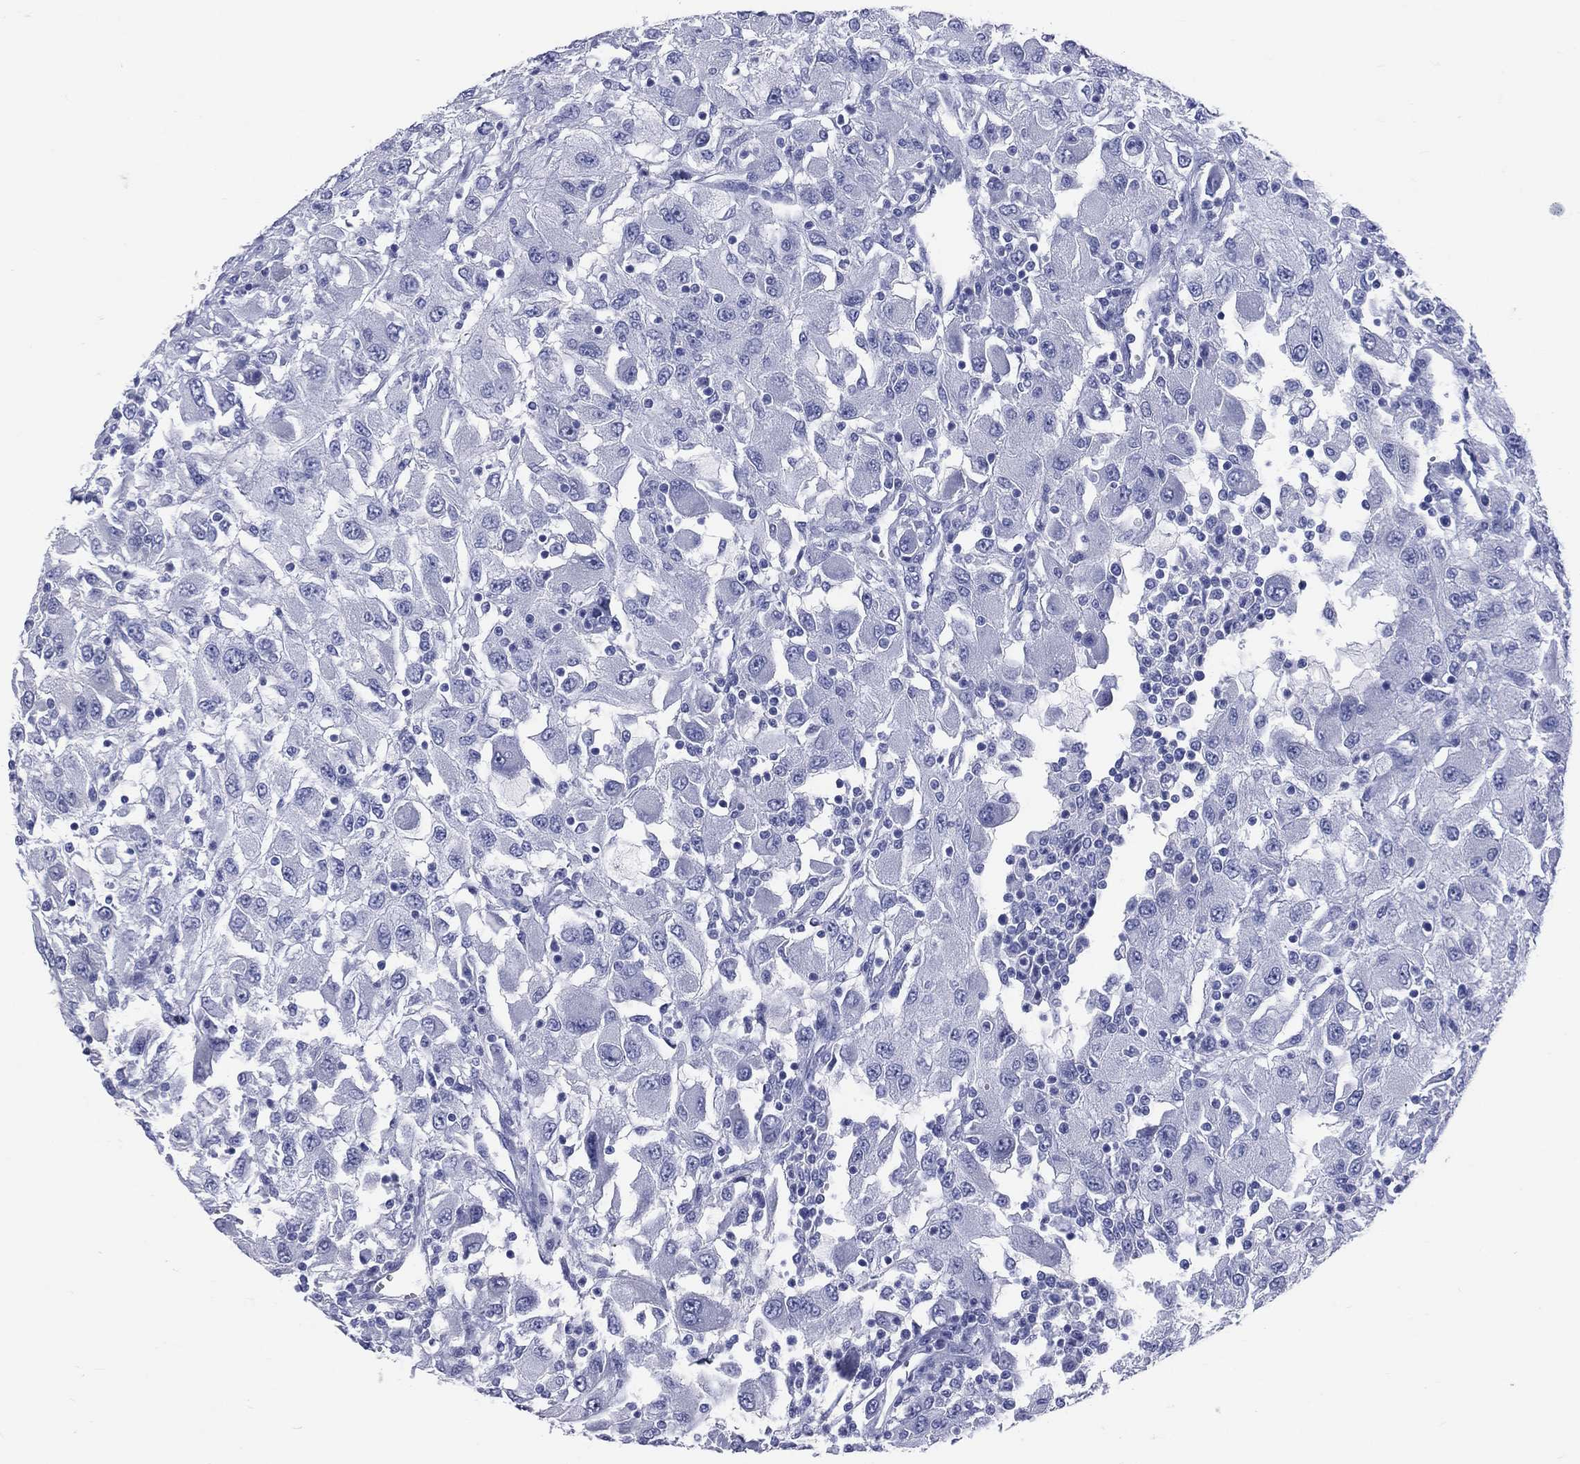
{"staining": {"intensity": "negative", "quantity": "none", "location": "none"}, "tissue": "renal cancer", "cell_type": "Tumor cells", "image_type": "cancer", "snomed": [{"axis": "morphology", "description": "Adenocarcinoma, NOS"}, {"axis": "topography", "description": "Kidney"}], "caption": "Immunohistochemistry image of human renal cancer (adenocarcinoma) stained for a protein (brown), which shows no staining in tumor cells.", "gene": "CYLC1", "patient": {"sex": "female", "age": 67}}